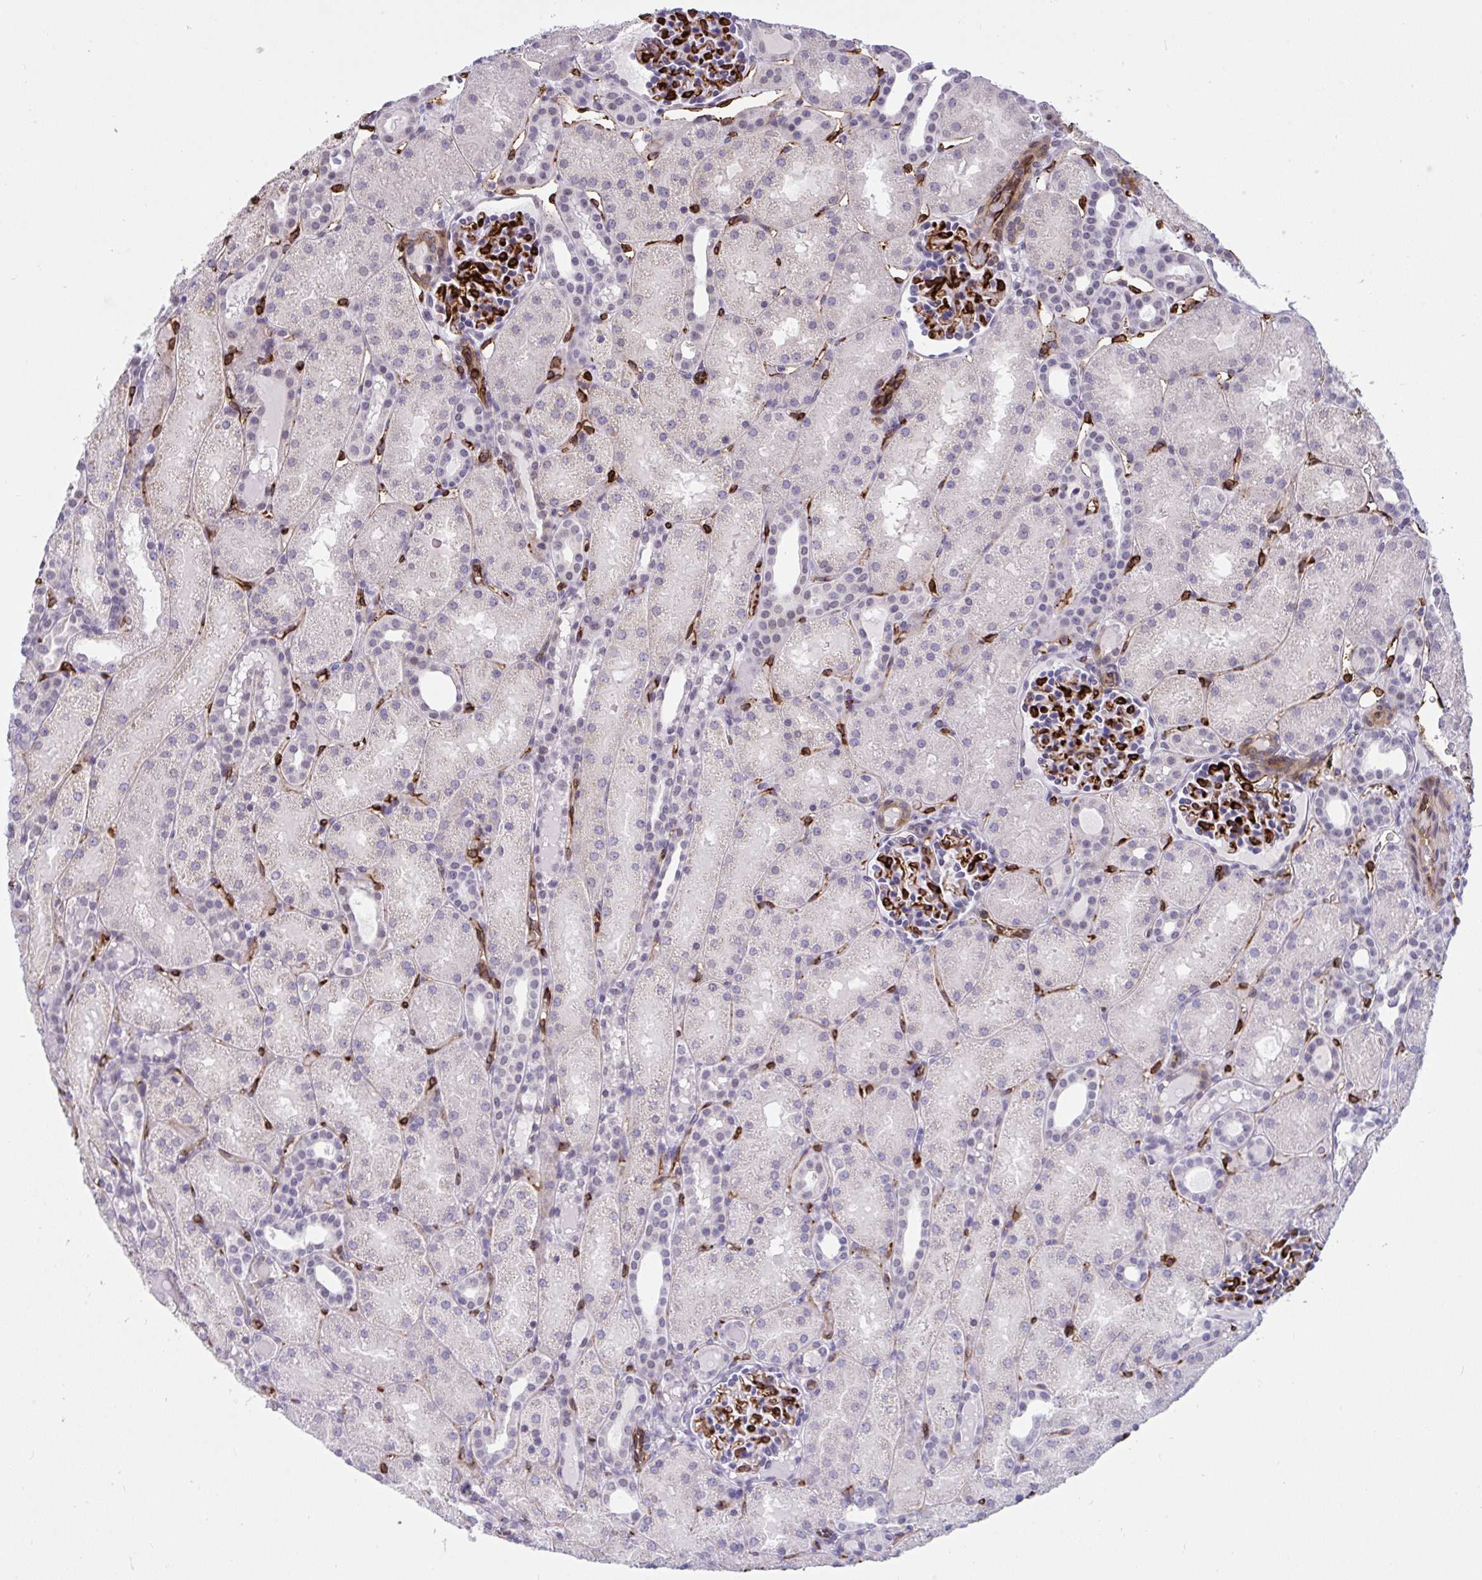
{"staining": {"intensity": "strong", "quantity": "25%-75%", "location": "cytoplasmic/membranous"}, "tissue": "kidney", "cell_type": "Cells in glomeruli", "image_type": "normal", "snomed": [{"axis": "morphology", "description": "Normal tissue, NOS"}, {"axis": "topography", "description": "Kidney"}], "caption": "Cells in glomeruli show high levels of strong cytoplasmic/membranous expression in about 25%-75% of cells in benign kidney.", "gene": "EML1", "patient": {"sex": "male", "age": 2}}